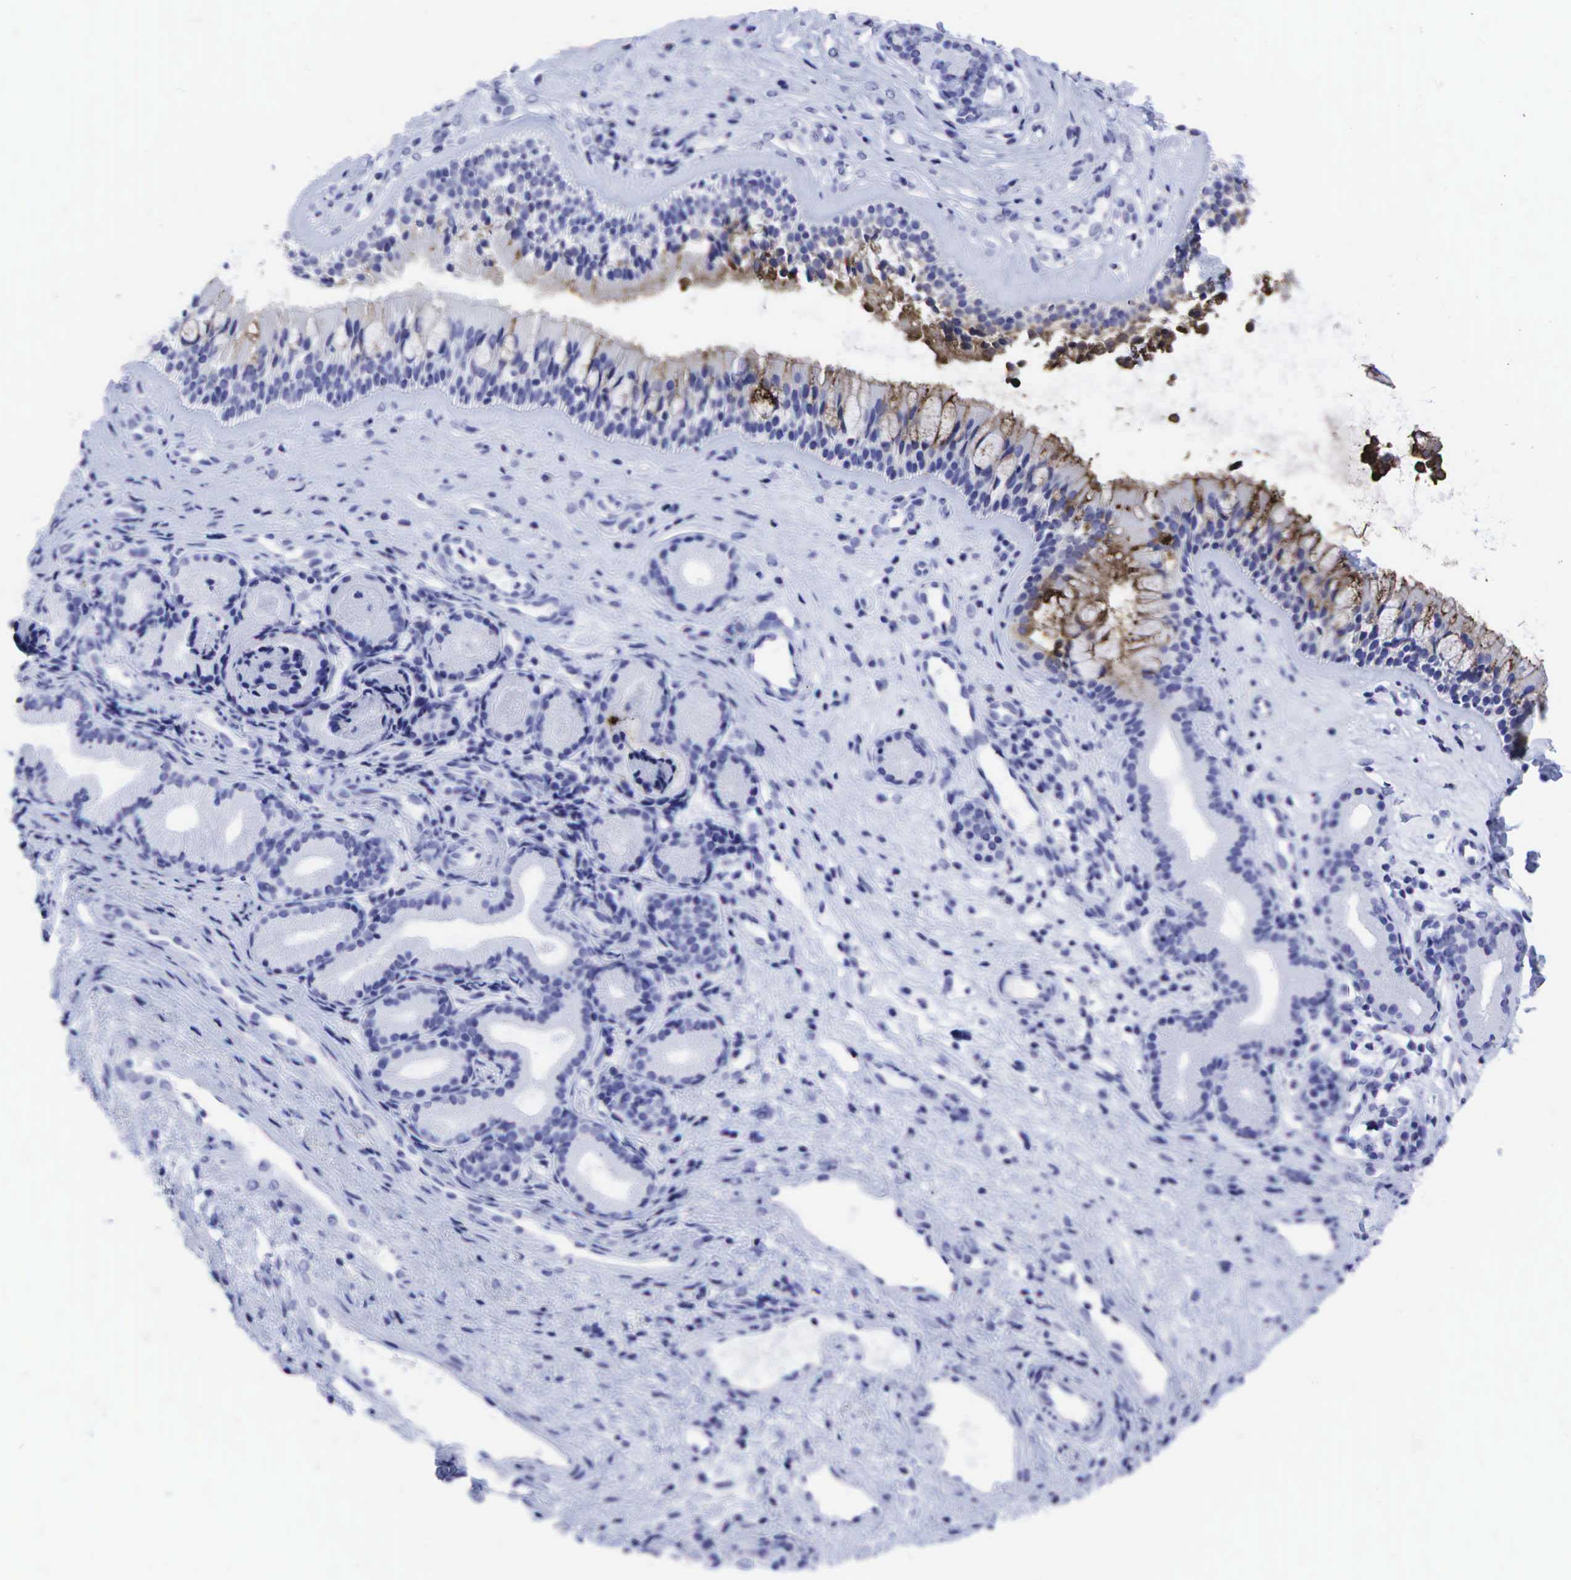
{"staining": {"intensity": "moderate", "quantity": "<25%", "location": "cytoplasmic/membranous"}, "tissue": "nasopharynx", "cell_type": "Respiratory epithelial cells", "image_type": "normal", "snomed": [{"axis": "morphology", "description": "Normal tissue, NOS"}, {"axis": "topography", "description": "Nasopharynx"}], "caption": "Brown immunohistochemical staining in unremarkable human nasopharynx shows moderate cytoplasmic/membranous positivity in about <25% of respiratory epithelial cells.", "gene": "CEACAM5", "patient": {"sex": "female", "age": 78}}